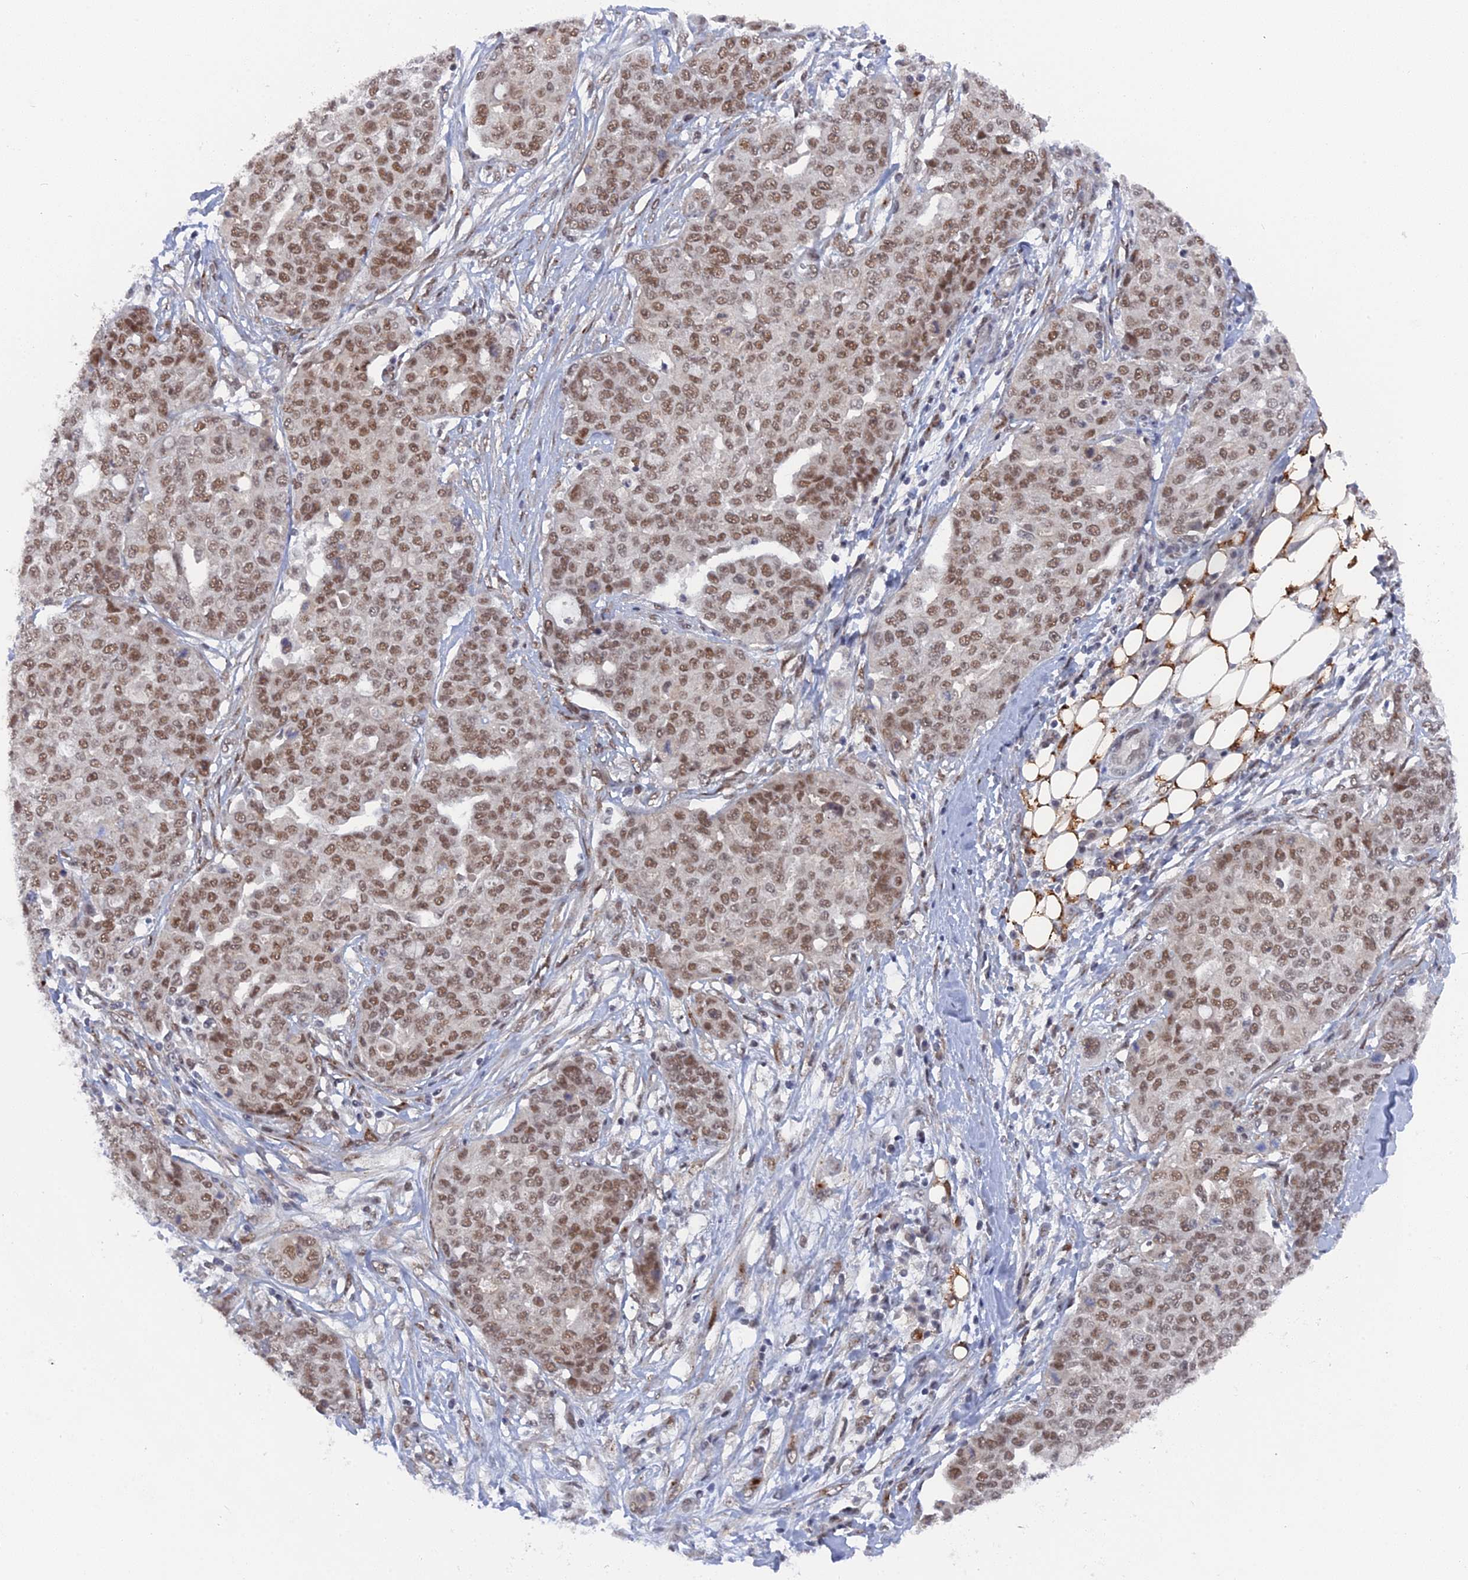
{"staining": {"intensity": "moderate", "quantity": ">75%", "location": "nuclear"}, "tissue": "ovarian cancer", "cell_type": "Tumor cells", "image_type": "cancer", "snomed": [{"axis": "morphology", "description": "Cystadenocarcinoma, serous, NOS"}, {"axis": "topography", "description": "Soft tissue"}, {"axis": "topography", "description": "Ovary"}], "caption": "The immunohistochemical stain labels moderate nuclear positivity in tumor cells of serous cystadenocarcinoma (ovarian) tissue.", "gene": "CCDC85A", "patient": {"sex": "female", "age": 57}}